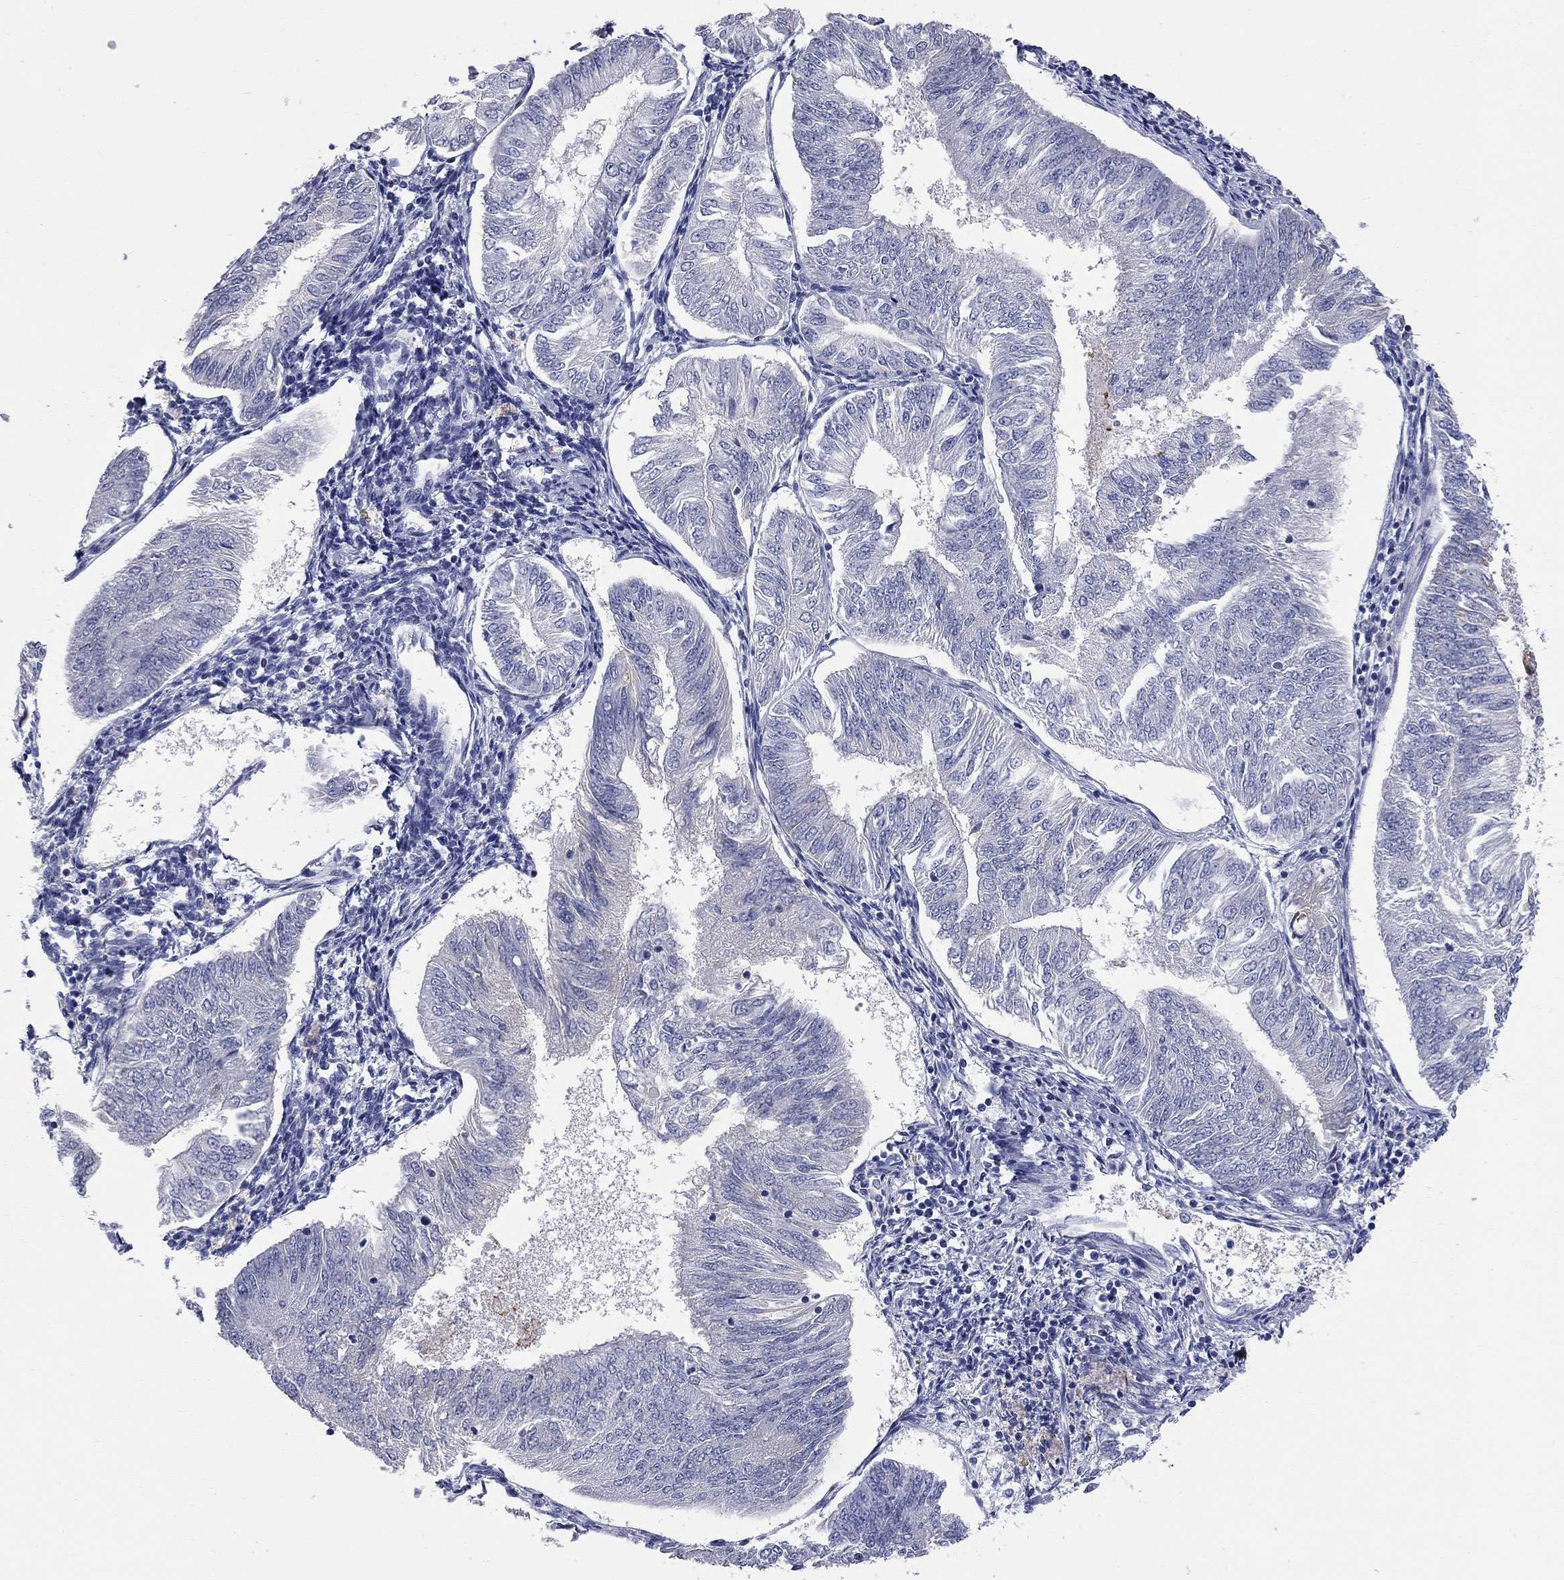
{"staining": {"intensity": "negative", "quantity": "none", "location": "none"}, "tissue": "endometrial cancer", "cell_type": "Tumor cells", "image_type": "cancer", "snomed": [{"axis": "morphology", "description": "Adenocarcinoma, NOS"}, {"axis": "topography", "description": "Endometrium"}], "caption": "This is an IHC histopathology image of human endometrial cancer (adenocarcinoma). There is no staining in tumor cells.", "gene": "FAM221B", "patient": {"sex": "female", "age": 58}}